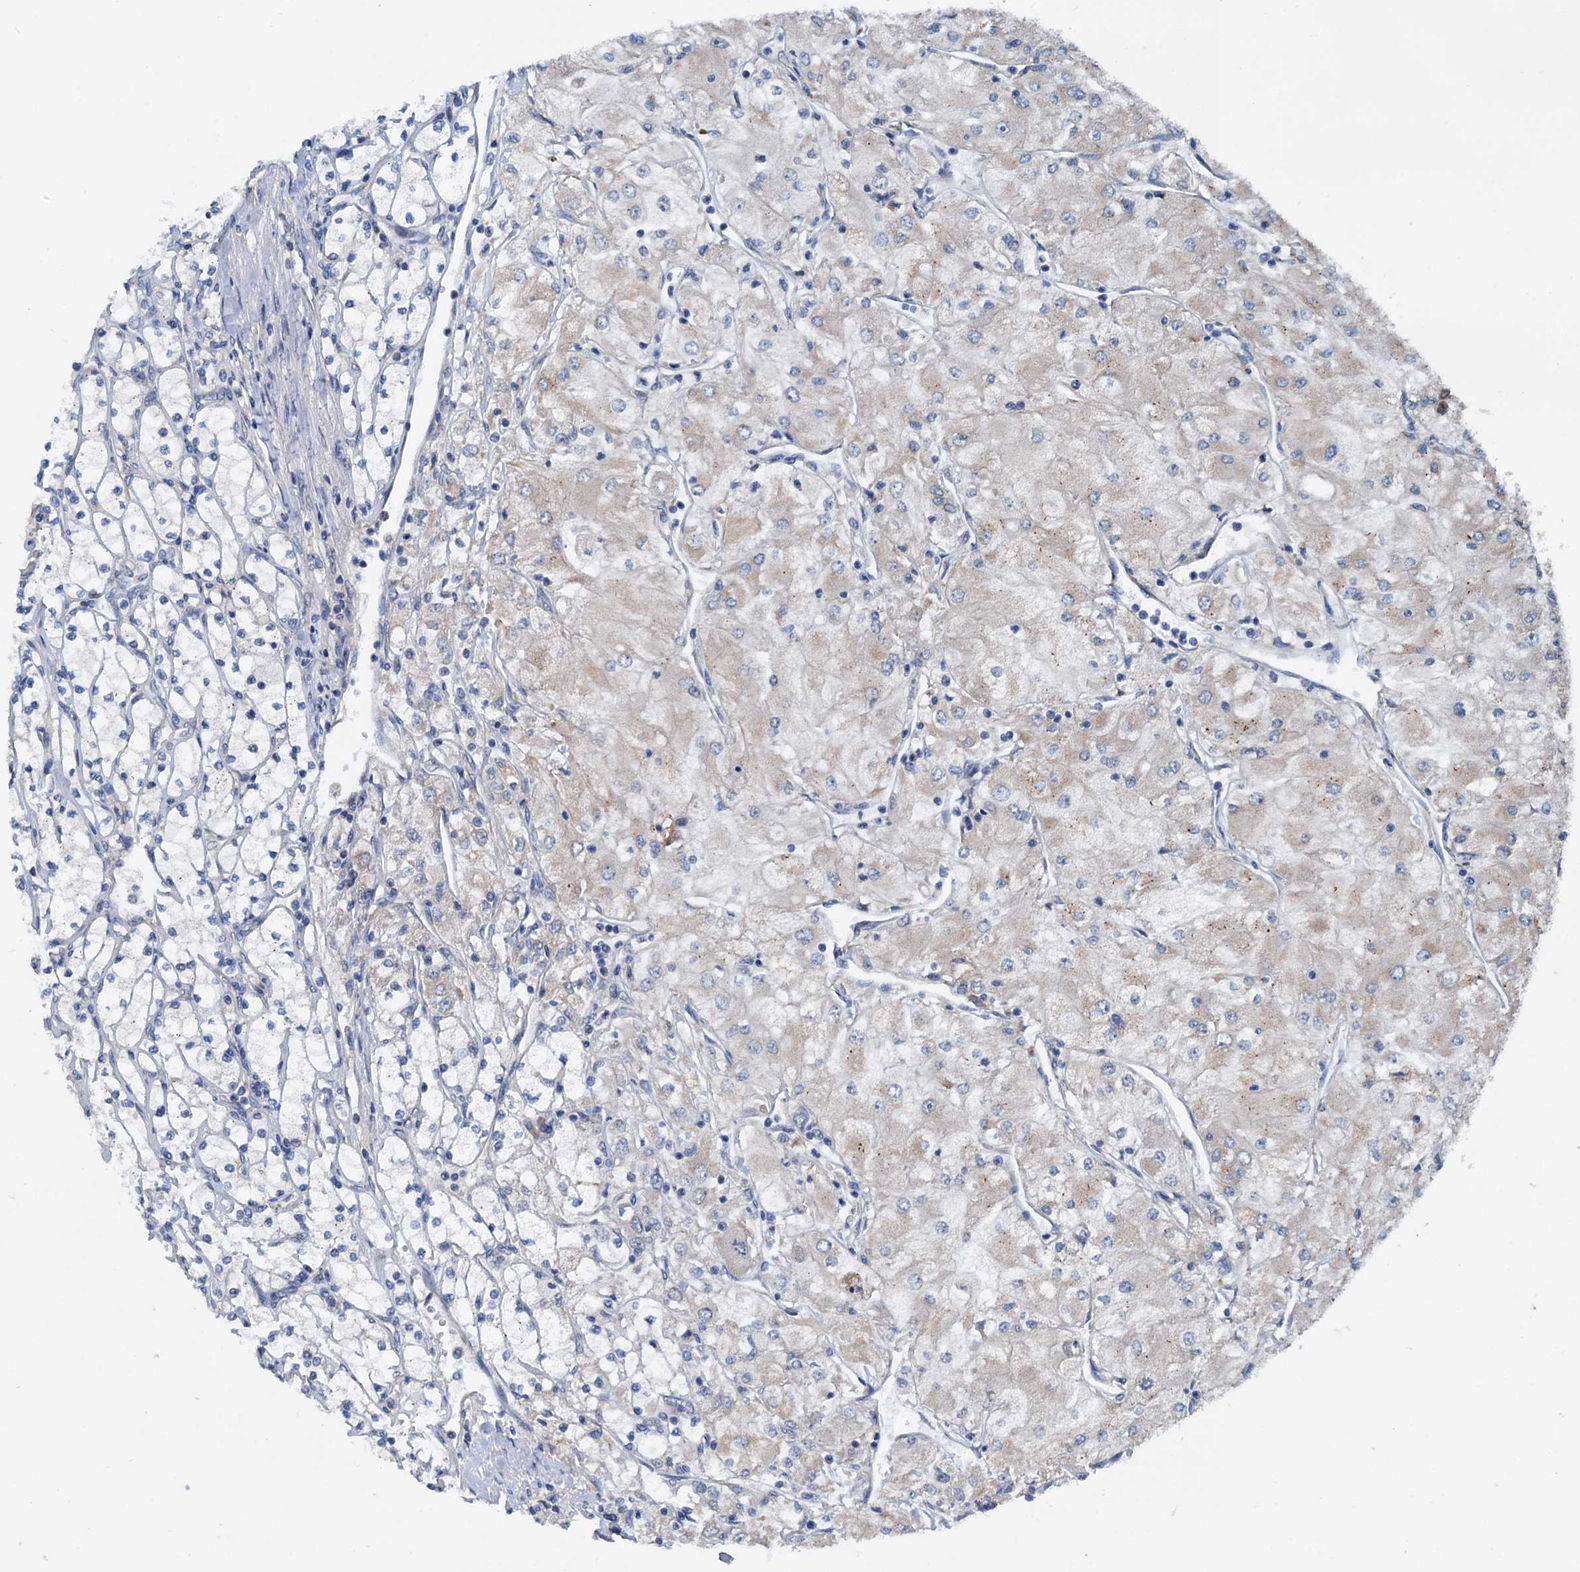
{"staining": {"intensity": "weak", "quantity": "<25%", "location": "cytoplasmic/membranous"}, "tissue": "renal cancer", "cell_type": "Tumor cells", "image_type": "cancer", "snomed": [{"axis": "morphology", "description": "Adenocarcinoma, NOS"}, {"axis": "topography", "description": "Kidney"}], "caption": "High magnification brightfield microscopy of renal cancer (adenocarcinoma) stained with DAB (brown) and counterstained with hematoxylin (blue): tumor cells show no significant expression. (IHC, brightfield microscopy, high magnification).", "gene": "ELAC1", "patient": {"sex": "male", "age": 80}}